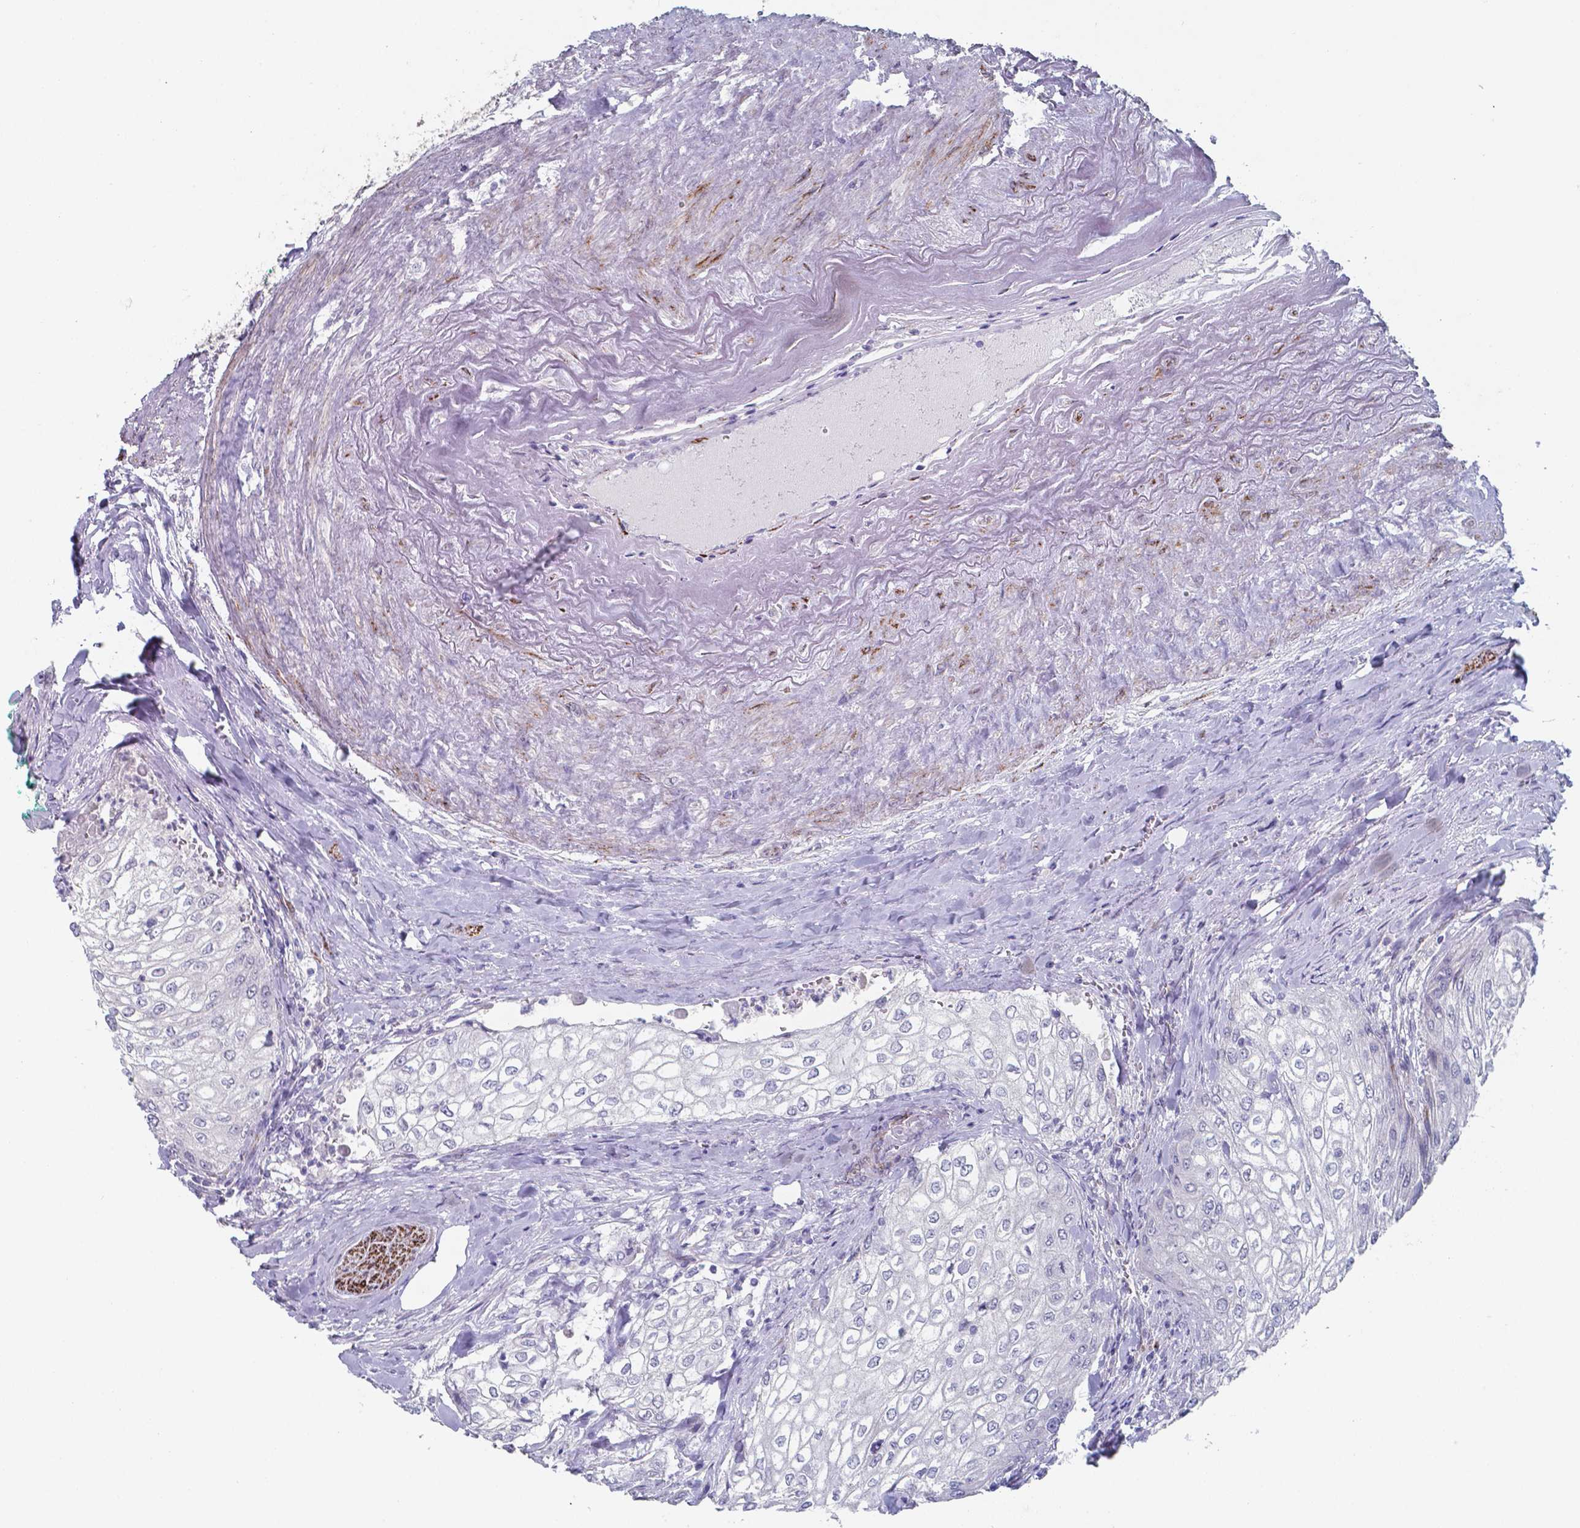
{"staining": {"intensity": "negative", "quantity": "none", "location": "none"}, "tissue": "urothelial cancer", "cell_type": "Tumor cells", "image_type": "cancer", "snomed": [{"axis": "morphology", "description": "Urothelial carcinoma, High grade"}, {"axis": "topography", "description": "Urinary bladder"}], "caption": "High-grade urothelial carcinoma was stained to show a protein in brown. There is no significant staining in tumor cells. (DAB (3,3'-diaminobenzidine) immunohistochemistry with hematoxylin counter stain).", "gene": "PLA2R1", "patient": {"sex": "male", "age": 62}}